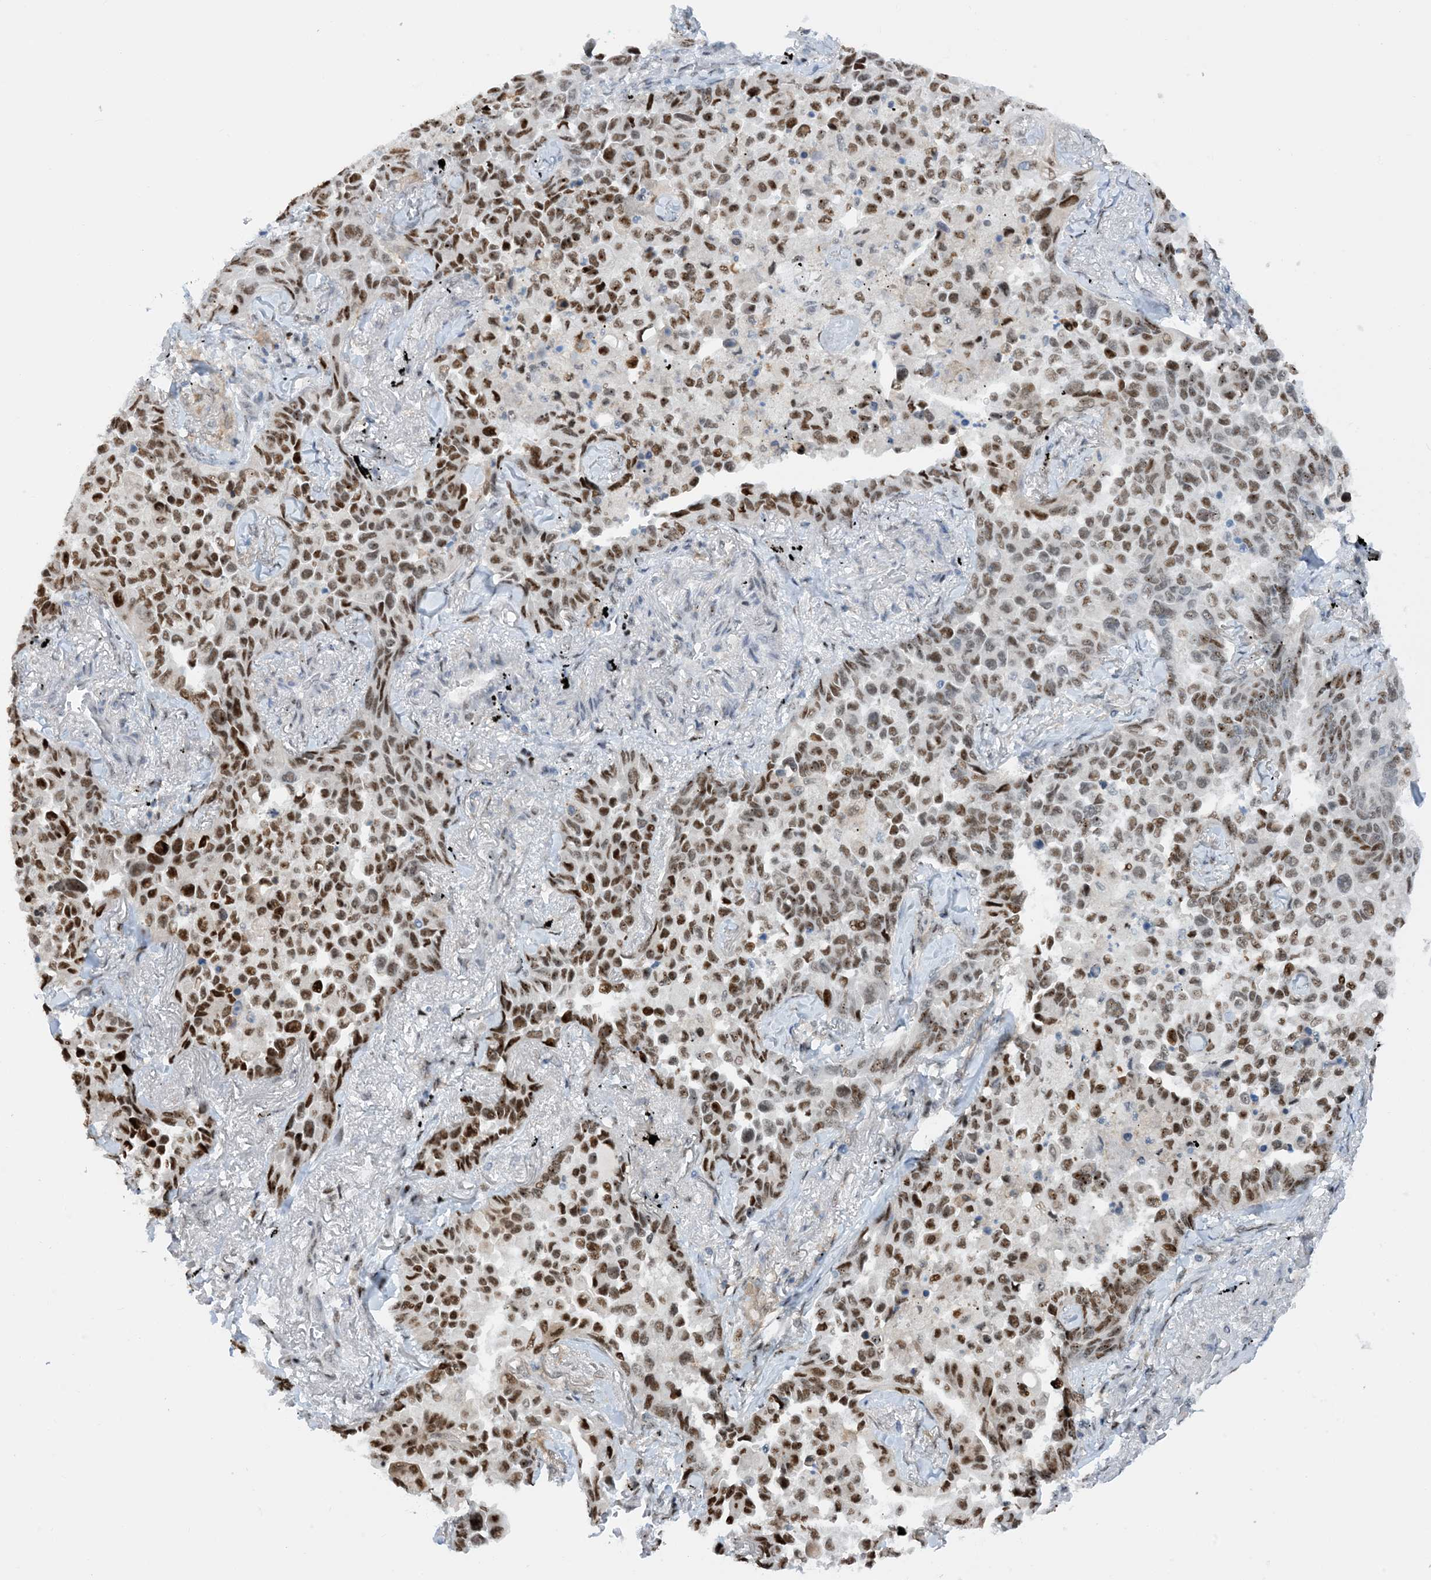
{"staining": {"intensity": "moderate", "quantity": ">75%", "location": "nuclear"}, "tissue": "lung cancer", "cell_type": "Tumor cells", "image_type": "cancer", "snomed": [{"axis": "morphology", "description": "Adenocarcinoma, NOS"}, {"axis": "topography", "description": "Lung"}], "caption": "Lung cancer stained with a protein marker exhibits moderate staining in tumor cells.", "gene": "HEMK1", "patient": {"sex": "female", "age": 67}}